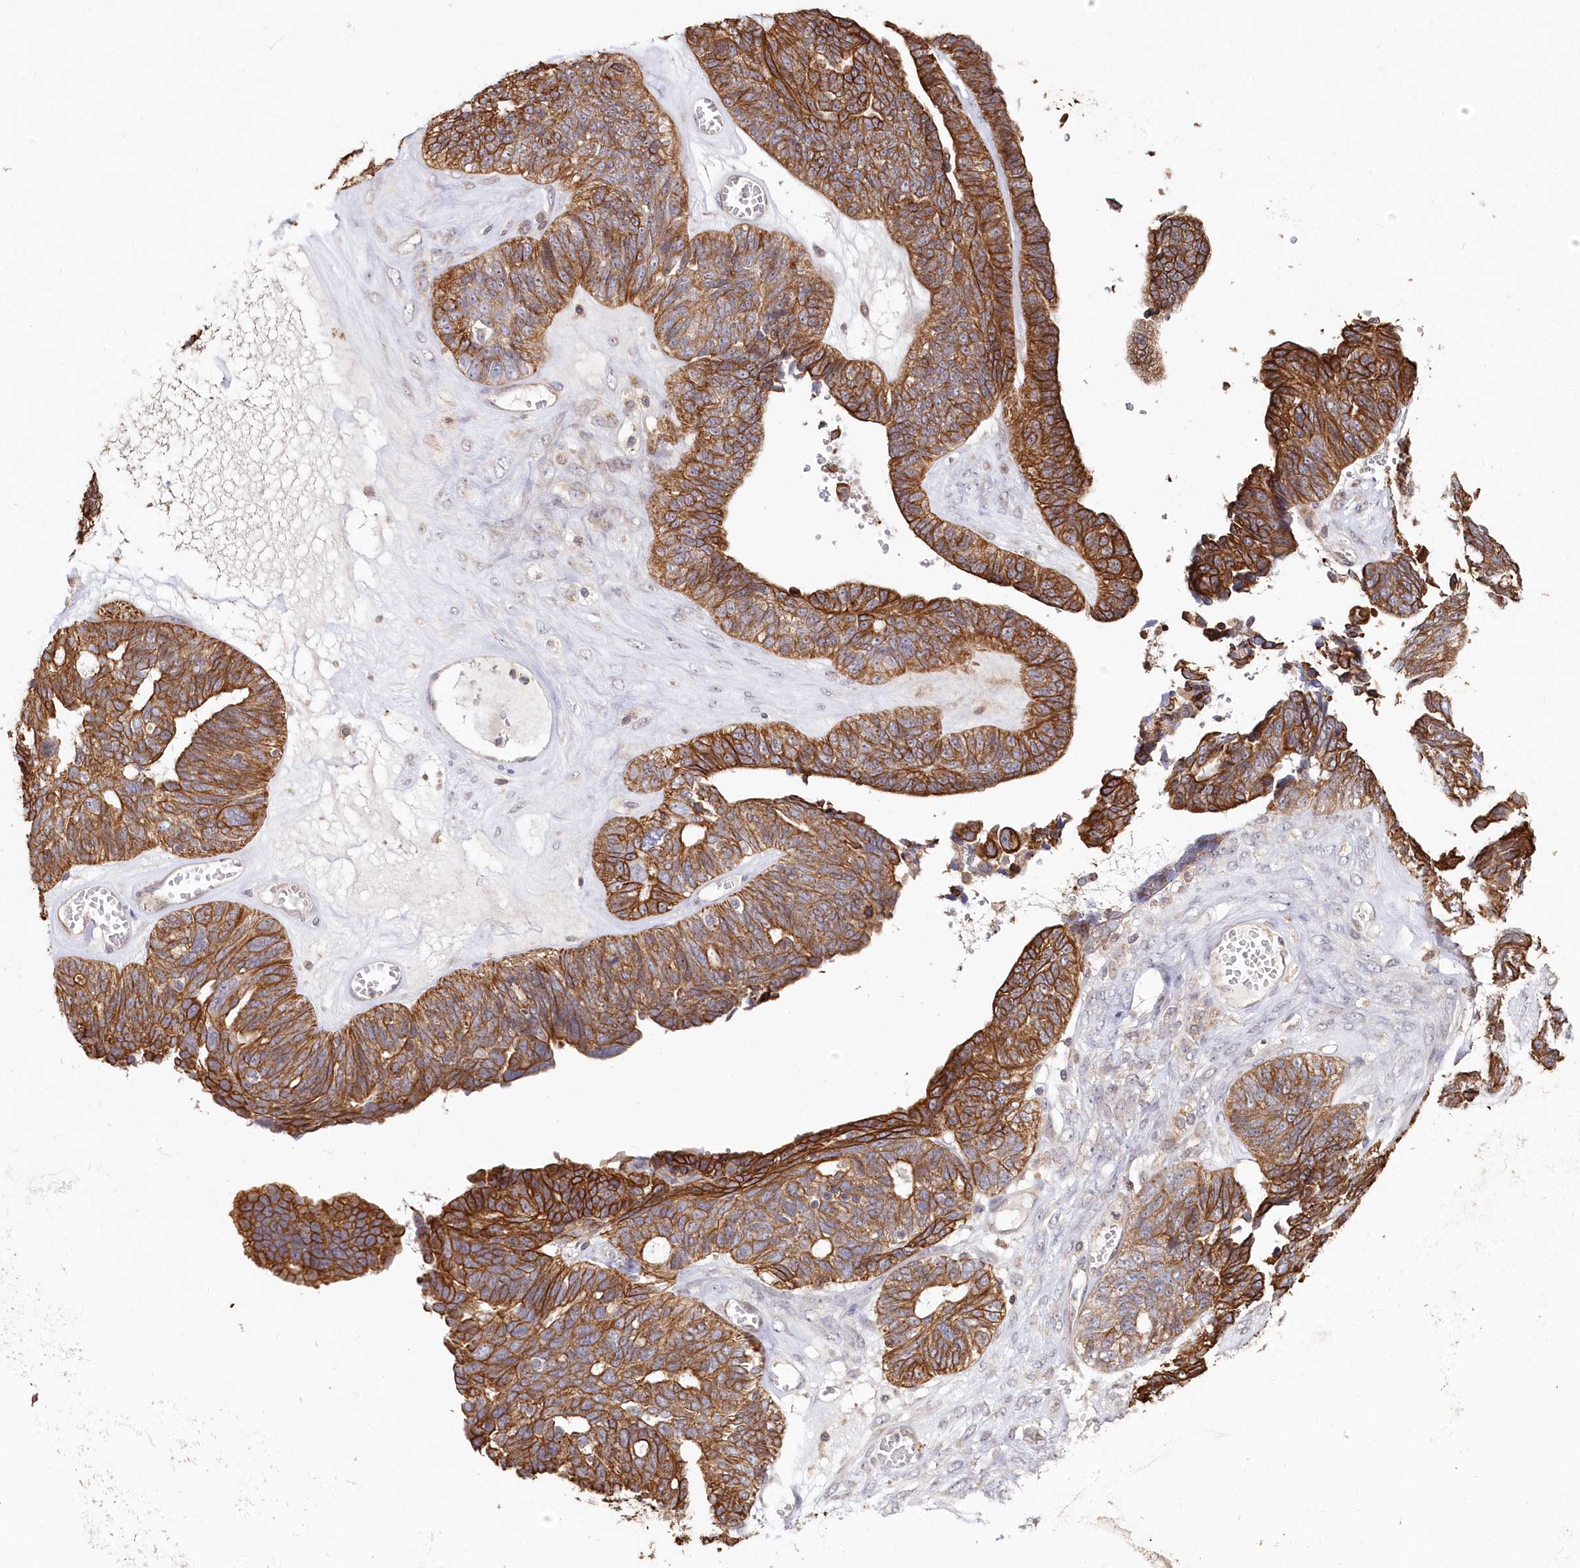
{"staining": {"intensity": "strong", "quantity": ">75%", "location": "cytoplasmic/membranous"}, "tissue": "ovarian cancer", "cell_type": "Tumor cells", "image_type": "cancer", "snomed": [{"axis": "morphology", "description": "Cystadenocarcinoma, serous, NOS"}, {"axis": "topography", "description": "Ovary"}], "caption": "A brown stain highlights strong cytoplasmic/membranous positivity of a protein in ovarian serous cystadenocarcinoma tumor cells.", "gene": "SNED1", "patient": {"sex": "female", "age": 79}}